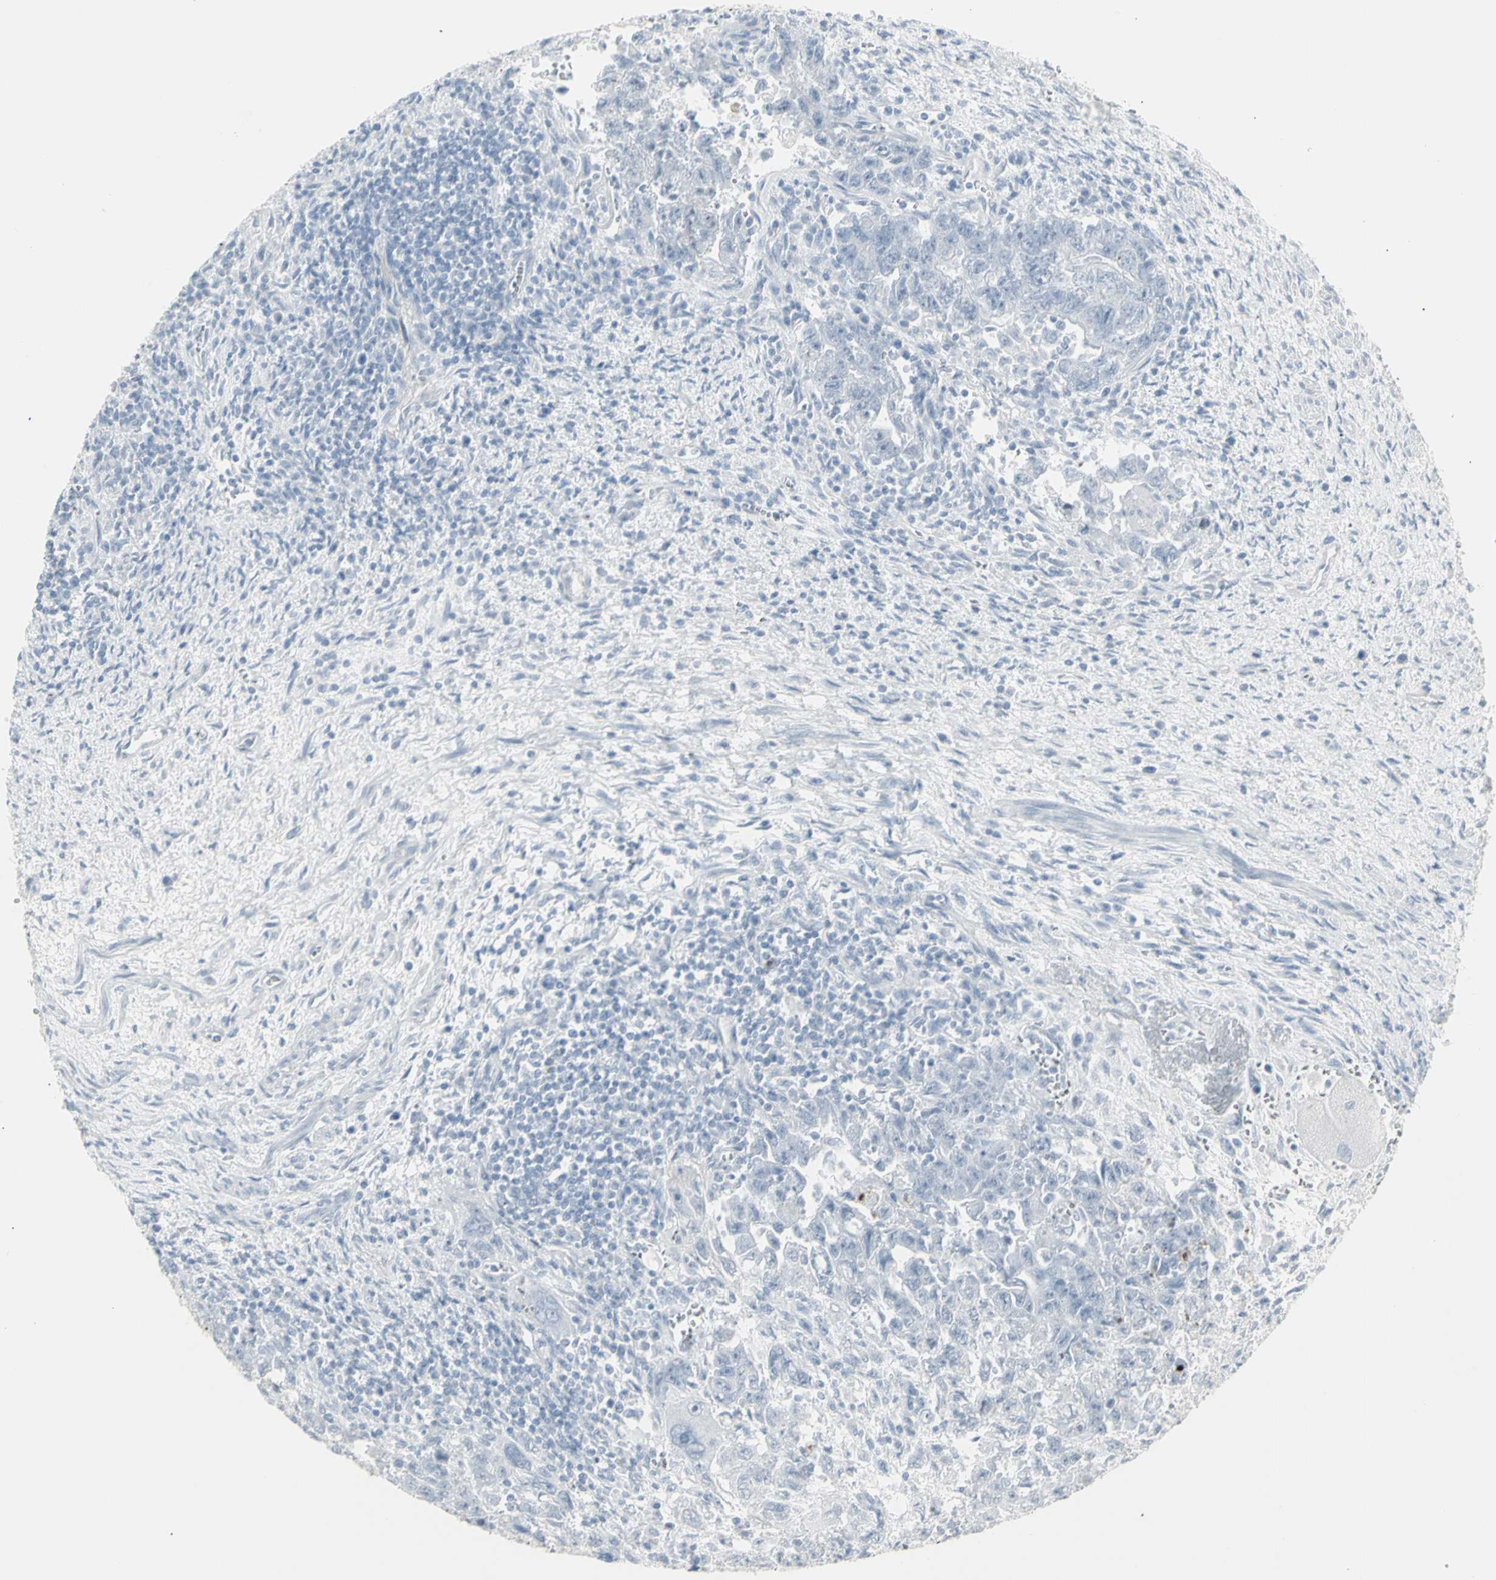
{"staining": {"intensity": "negative", "quantity": "none", "location": "none"}, "tissue": "testis cancer", "cell_type": "Tumor cells", "image_type": "cancer", "snomed": [{"axis": "morphology", "description": "Carcinoma, Embryonal, NOS"}, {"axis": "topography", "description": "Testis"}], "caption": "Immunohistochemistry image of neoplastic tissue: human testis cancer stained with DAB displays no significant protein staining in tumor cells.", "gene": "YBX2", "patient": {"sex": "male", "age": 28}}